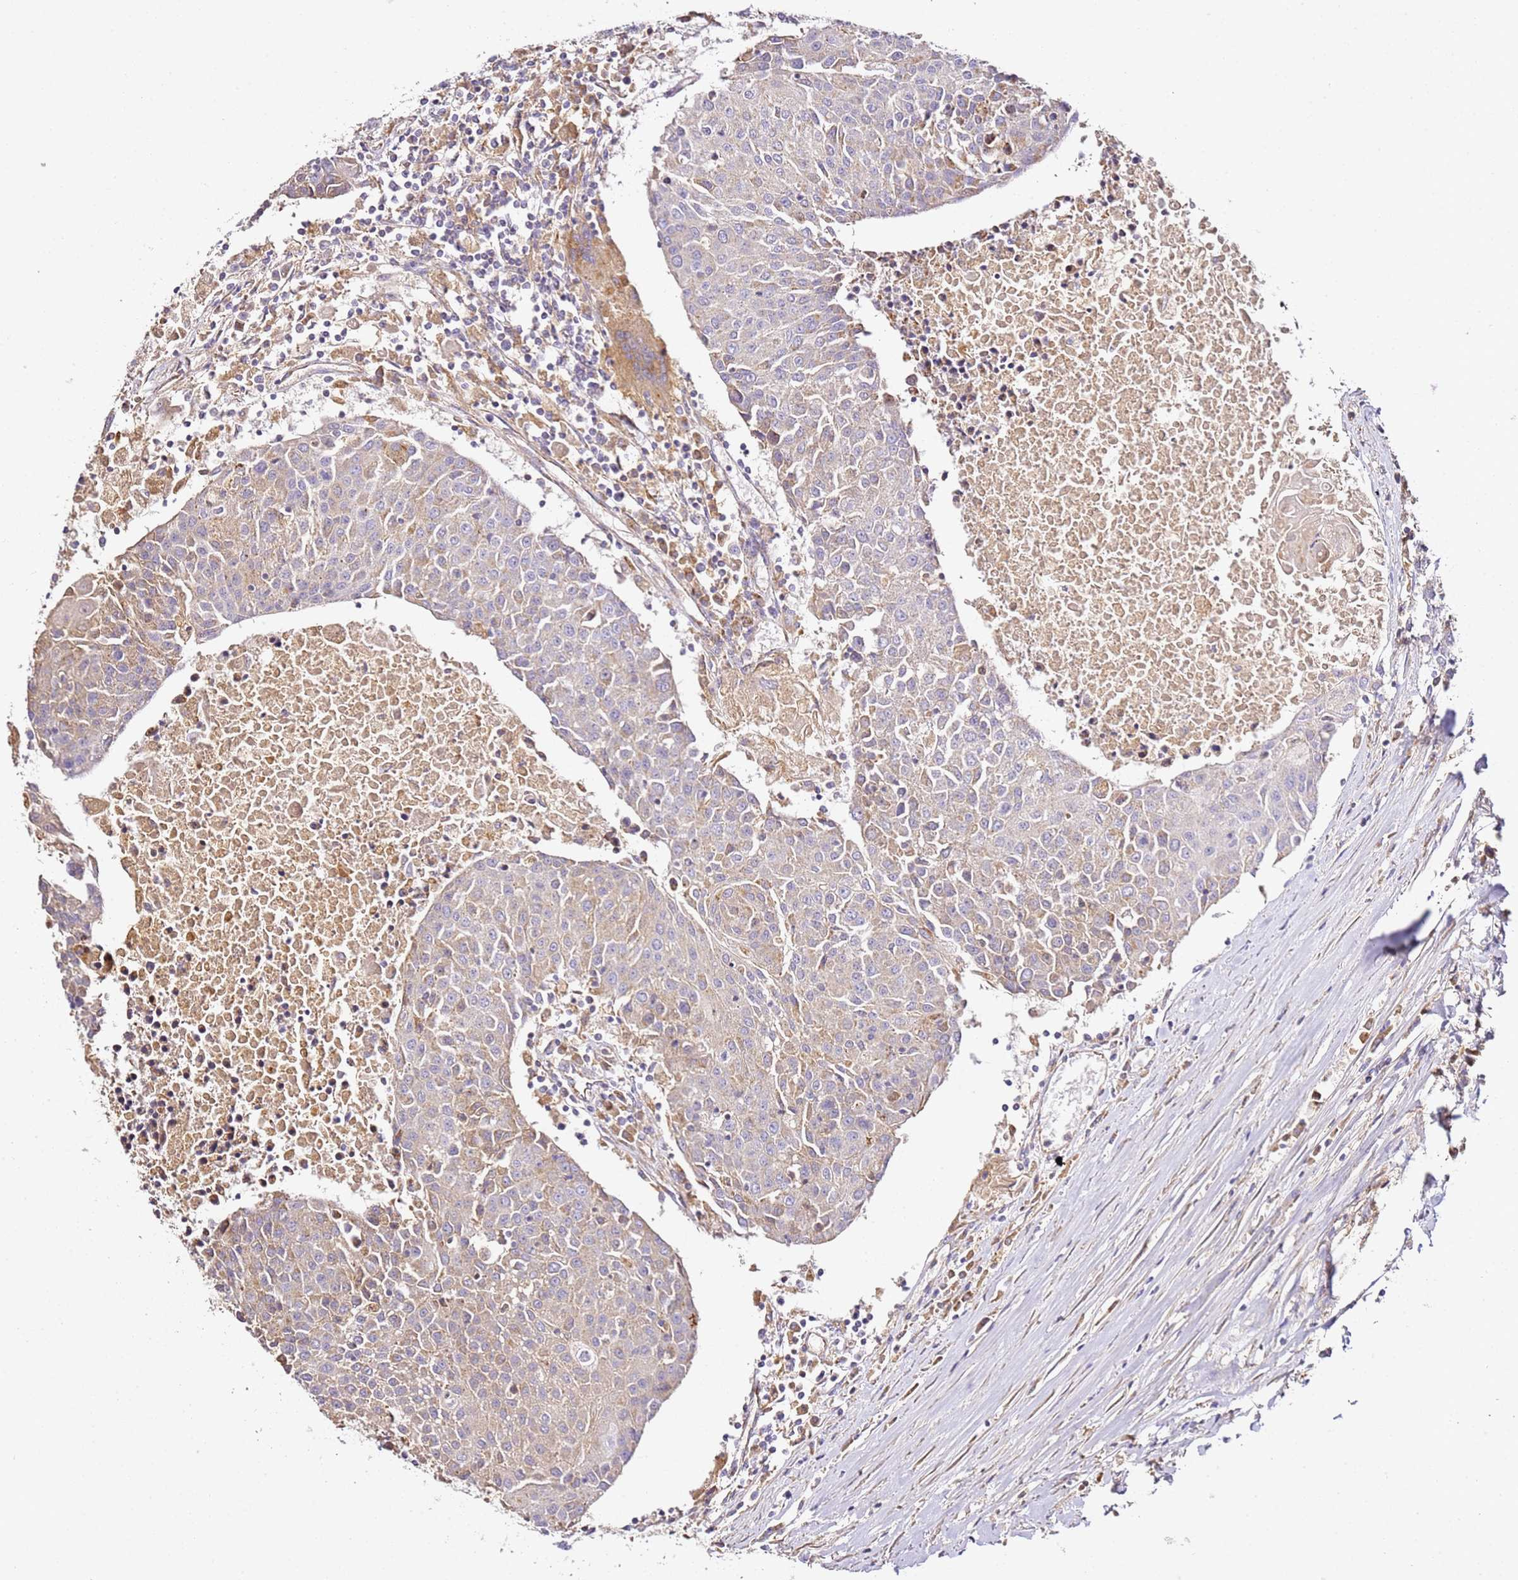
{"staining": {"intensity": "weak", "quantity": "<25%", "location": "cytoplasmic/membranous"}, "tissue": "urothelial cancer", "cell_type": "Tumor cells", "image_type": "cancer", "snomed": [{"axis": "morphology", "description": "Urothelial carcinoma, High grade"}, {"axis": "topography", "description": "Urinary bladder"}], "caption": "Micrograph shows no protein positivity in tumor cells of high-grade urothelial carcinoma tissue. The staining is performed using DAB brown chromogen with nuclei counter-stained in using hematoxylin.", "gene": "OR2B11", "patient": {"sex": "female", "age": 85}}